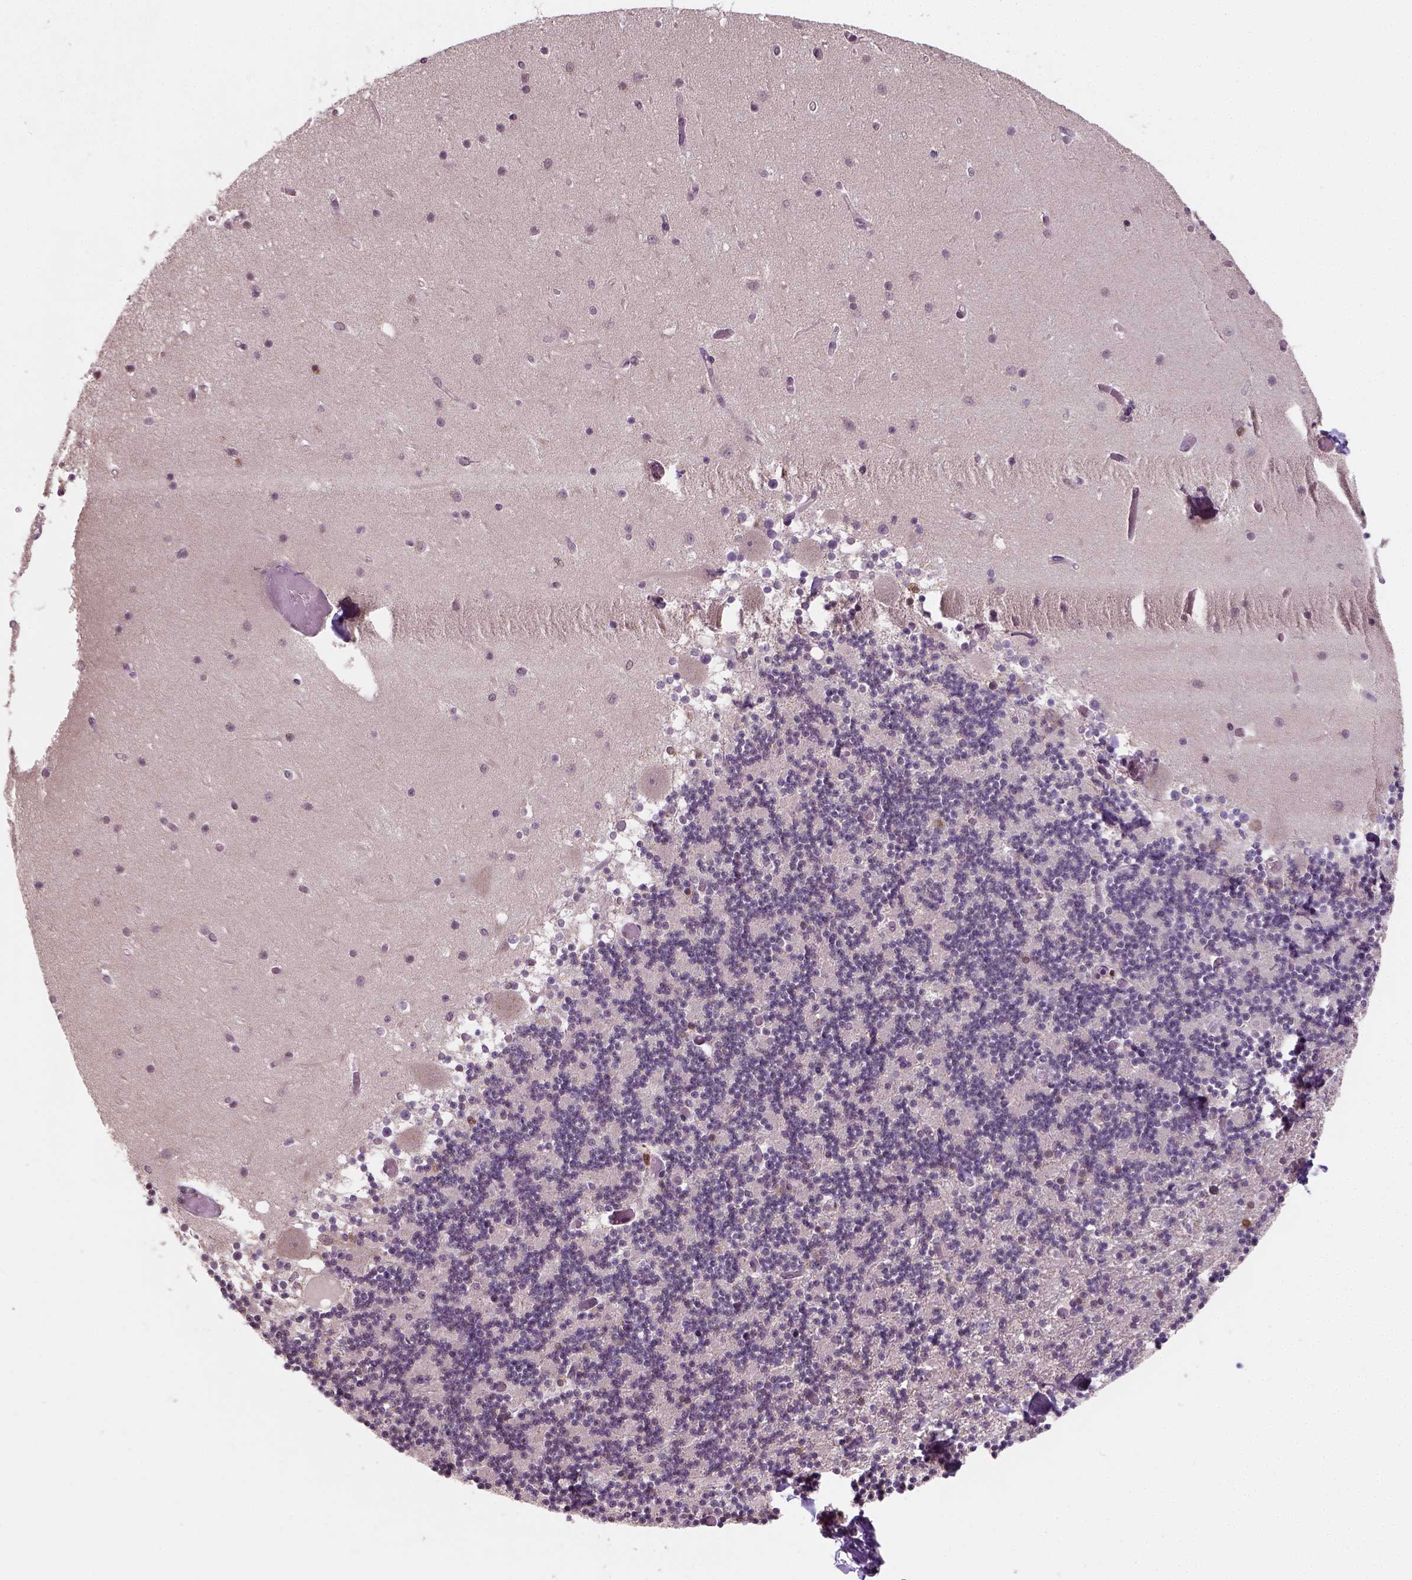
{"staining": {"intensity": "moderate", "quantity": "<25%", "location": "nuclear"}, "tissue": "cerebellum", "cell_type": "Cells in granular layer", "image_type": "normal", "snomed": [{"axis": "morphology", "description": "Normal tissue, NOS"}, {"axis": "topography", "description": "Cerebellum"}], "caption": "Approximately <25% of cells in granular layer in unremarkable cerebellum show moderate nuclear protein positivity as visualized by brown immunohistochemical staining.", "gene": "C1orf112", "patient": {"sex": "female", "age": 28}}